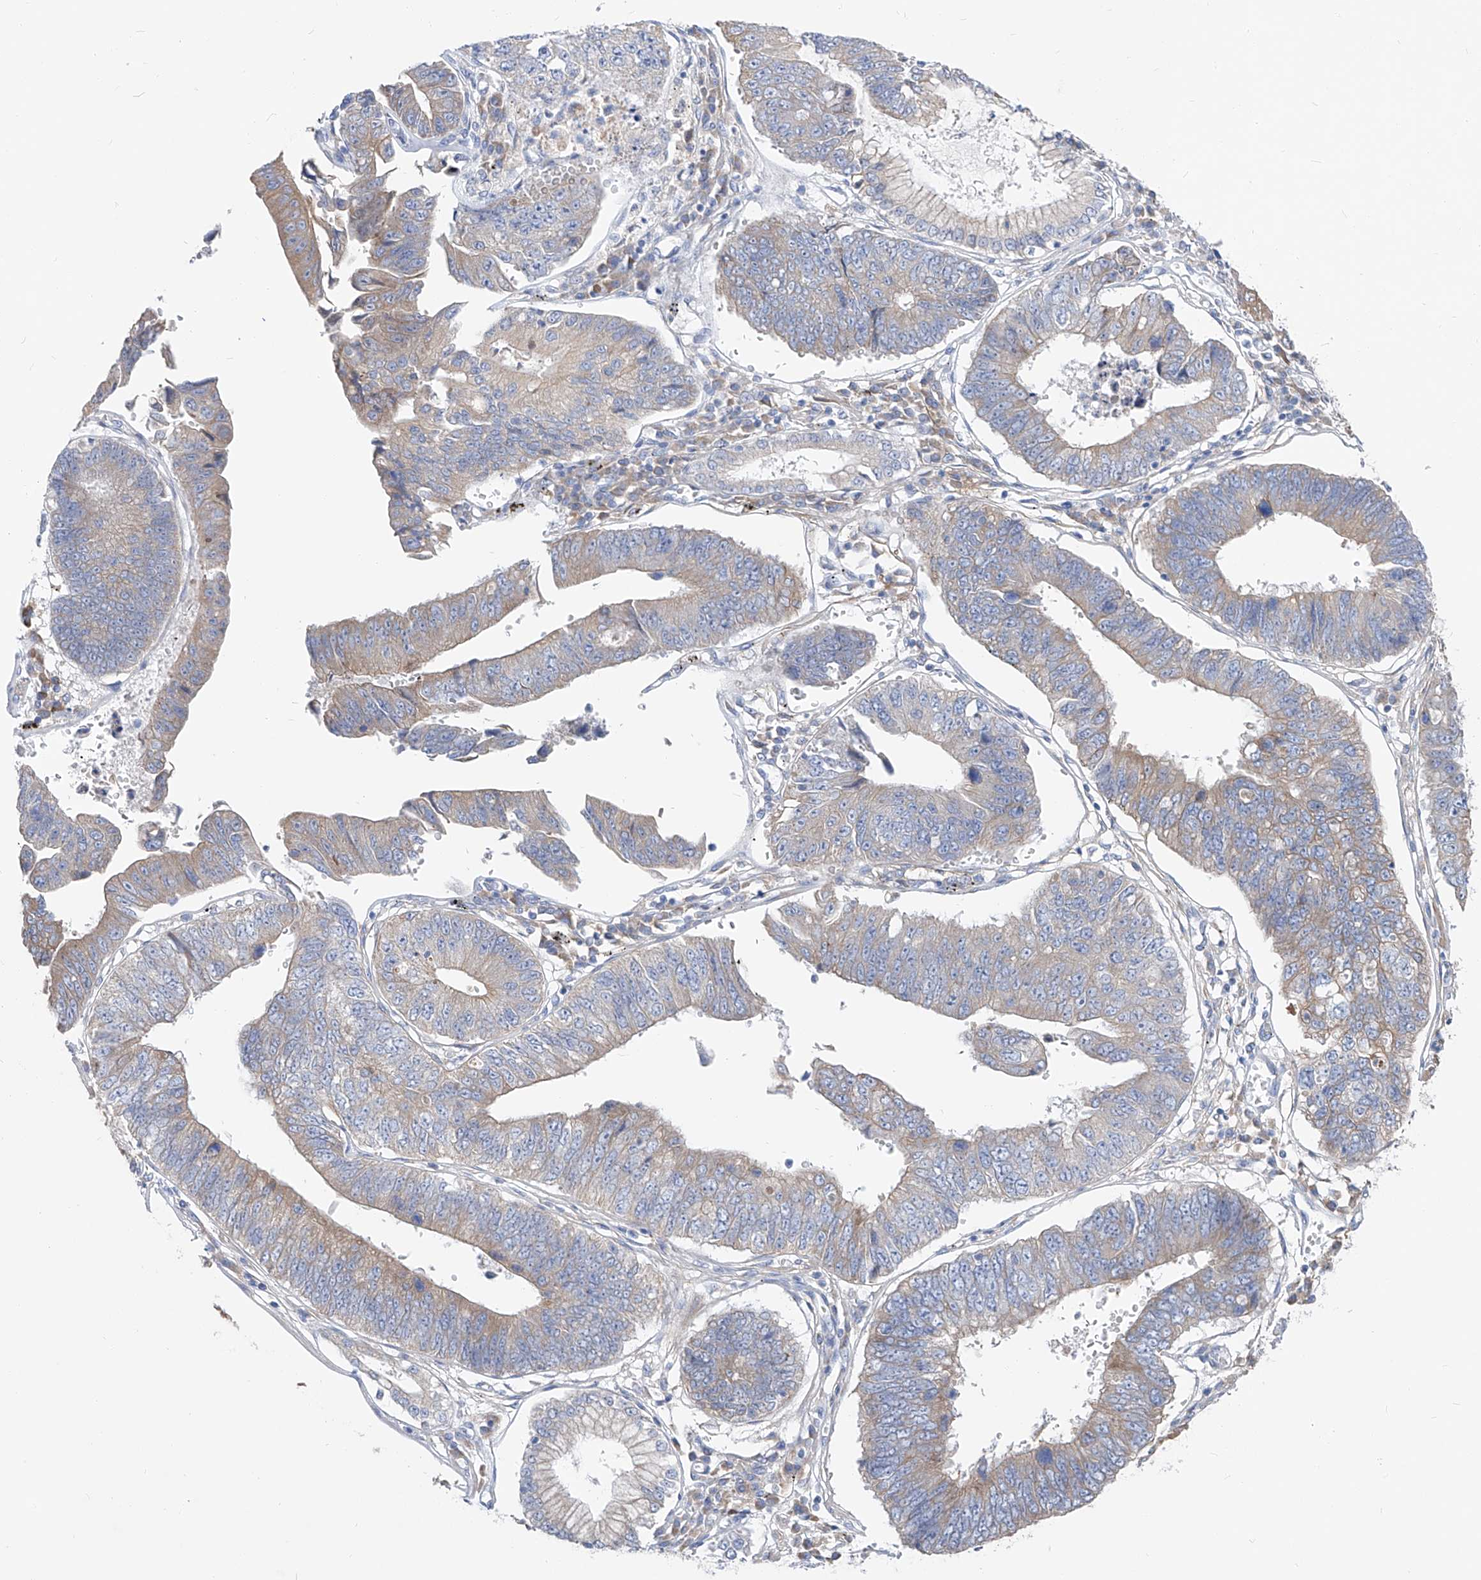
{"staining": {"intensity": "weak", "quantity": "25%-75%", "location": "cytoplasmic/membranous"}, "tissue": "stomach cancer", "cell_type": "Tumor cells", "image_type": "cancer", "snomed": [{"axis": "morphology", "description": "Adenocarcinoma, NOS"}, {"axis": "topography", "description": "Stomach"}], "caption": "Immunohistochemistry image of stomach cancer (adenocarcinoma) stained for a protein (brown), which exhibits low levels of weak cytoplasmic/membranous positivity in about 25%-75% of tumor cells.", "gene": "UFL1", "patient": {"sex": "male", "age": 59}}